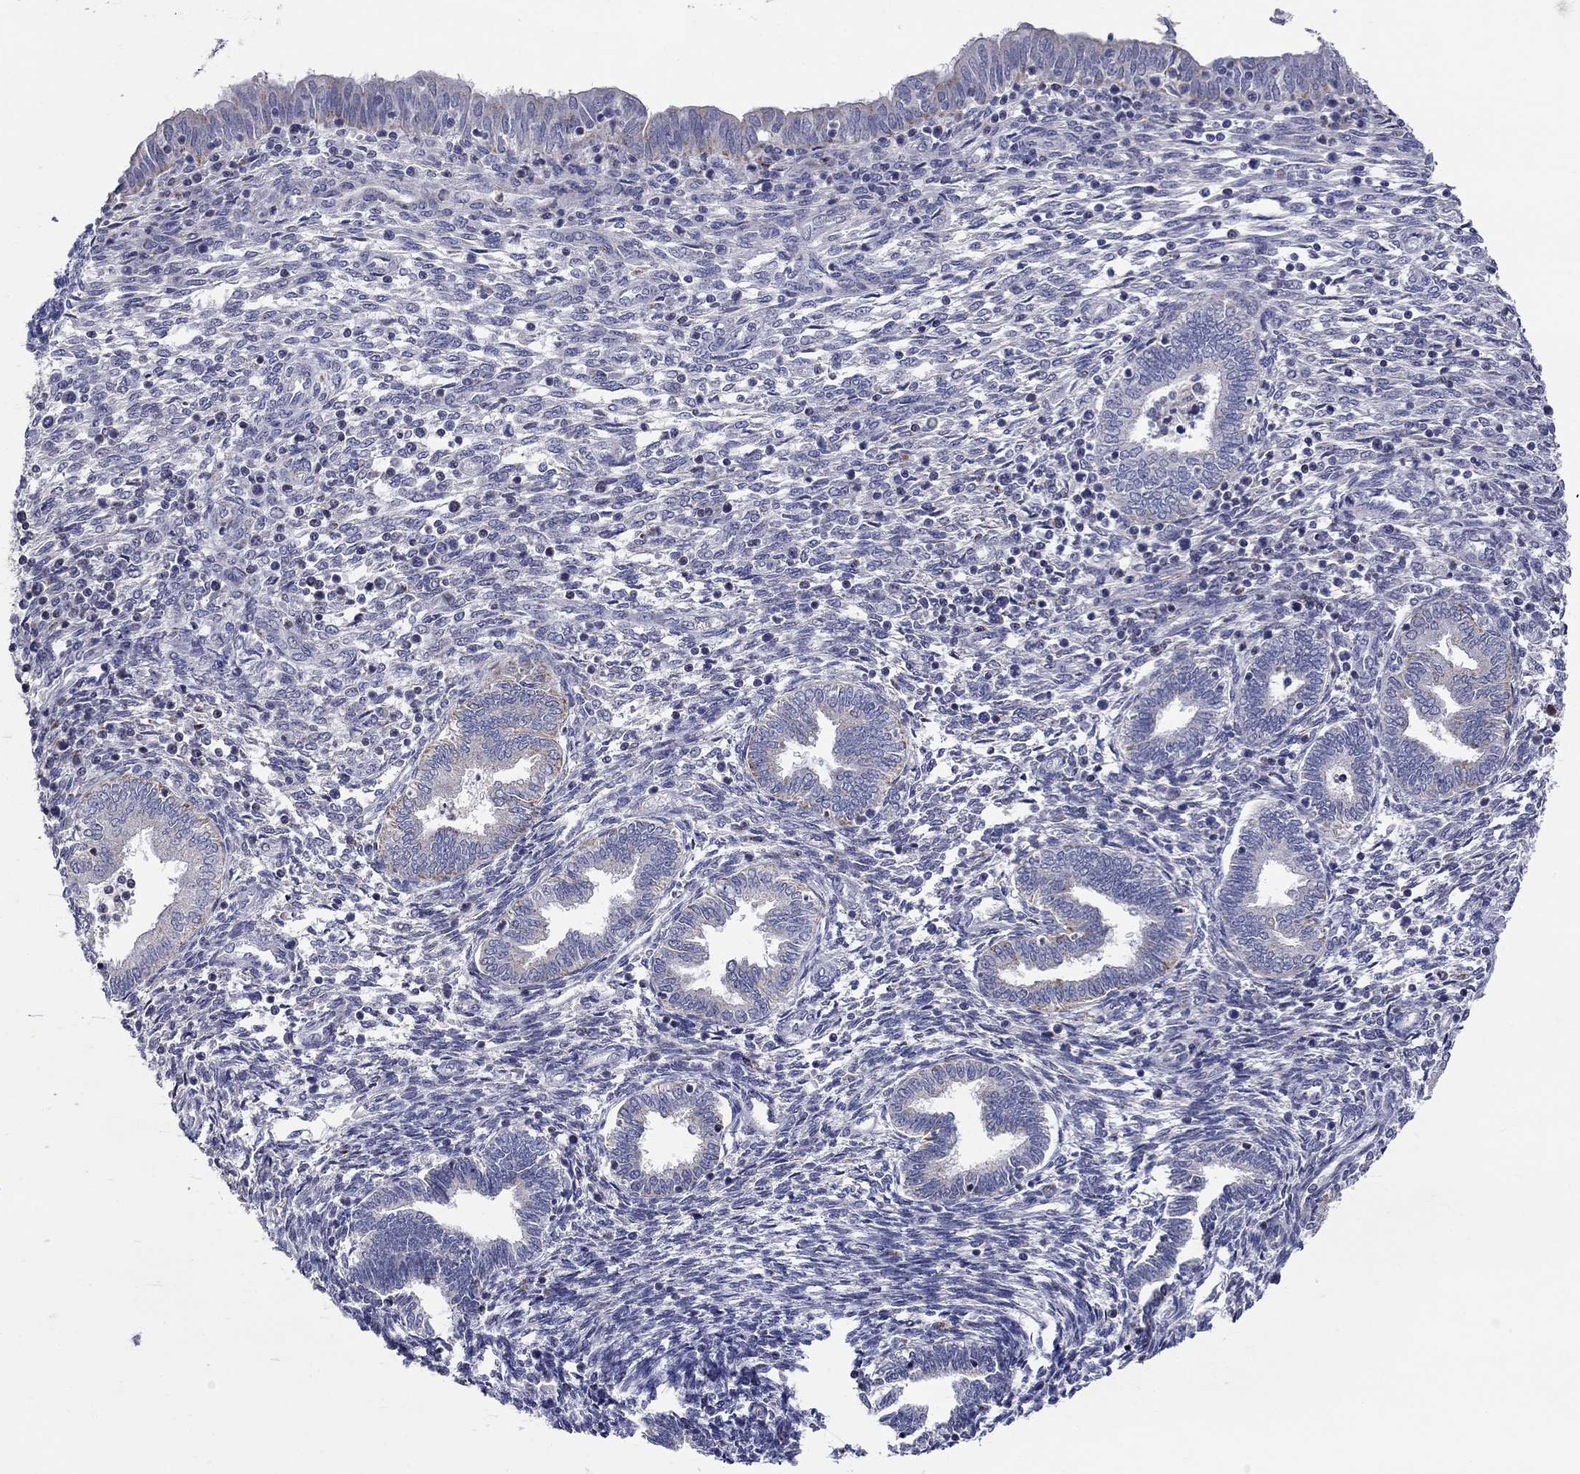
{"staining": {"intensity": "negative", "quantity": "none", "location": "none"}, "tissue": "endometrium", "cell_type": "Cells in endometrial stroma", "image_type": "normal", "snomed": [{"axis": "morphology", "description": "Normal tissue, NOS"}, {"axis": "topography", "description": "Endometrium"}], "caption": "DAB (3,3'-diaminobenzidine) immunohistochemical staining of benign endometrium demonstrates no significant expression in cells in endometrial stroma. (Stains: DAB immunohistochemistry with hematoxylin counter stain, Microscopy: brightfield microscopy at high magnification).", "gene": "HMX2", "patient": {"sex": "female", "age": 42}}